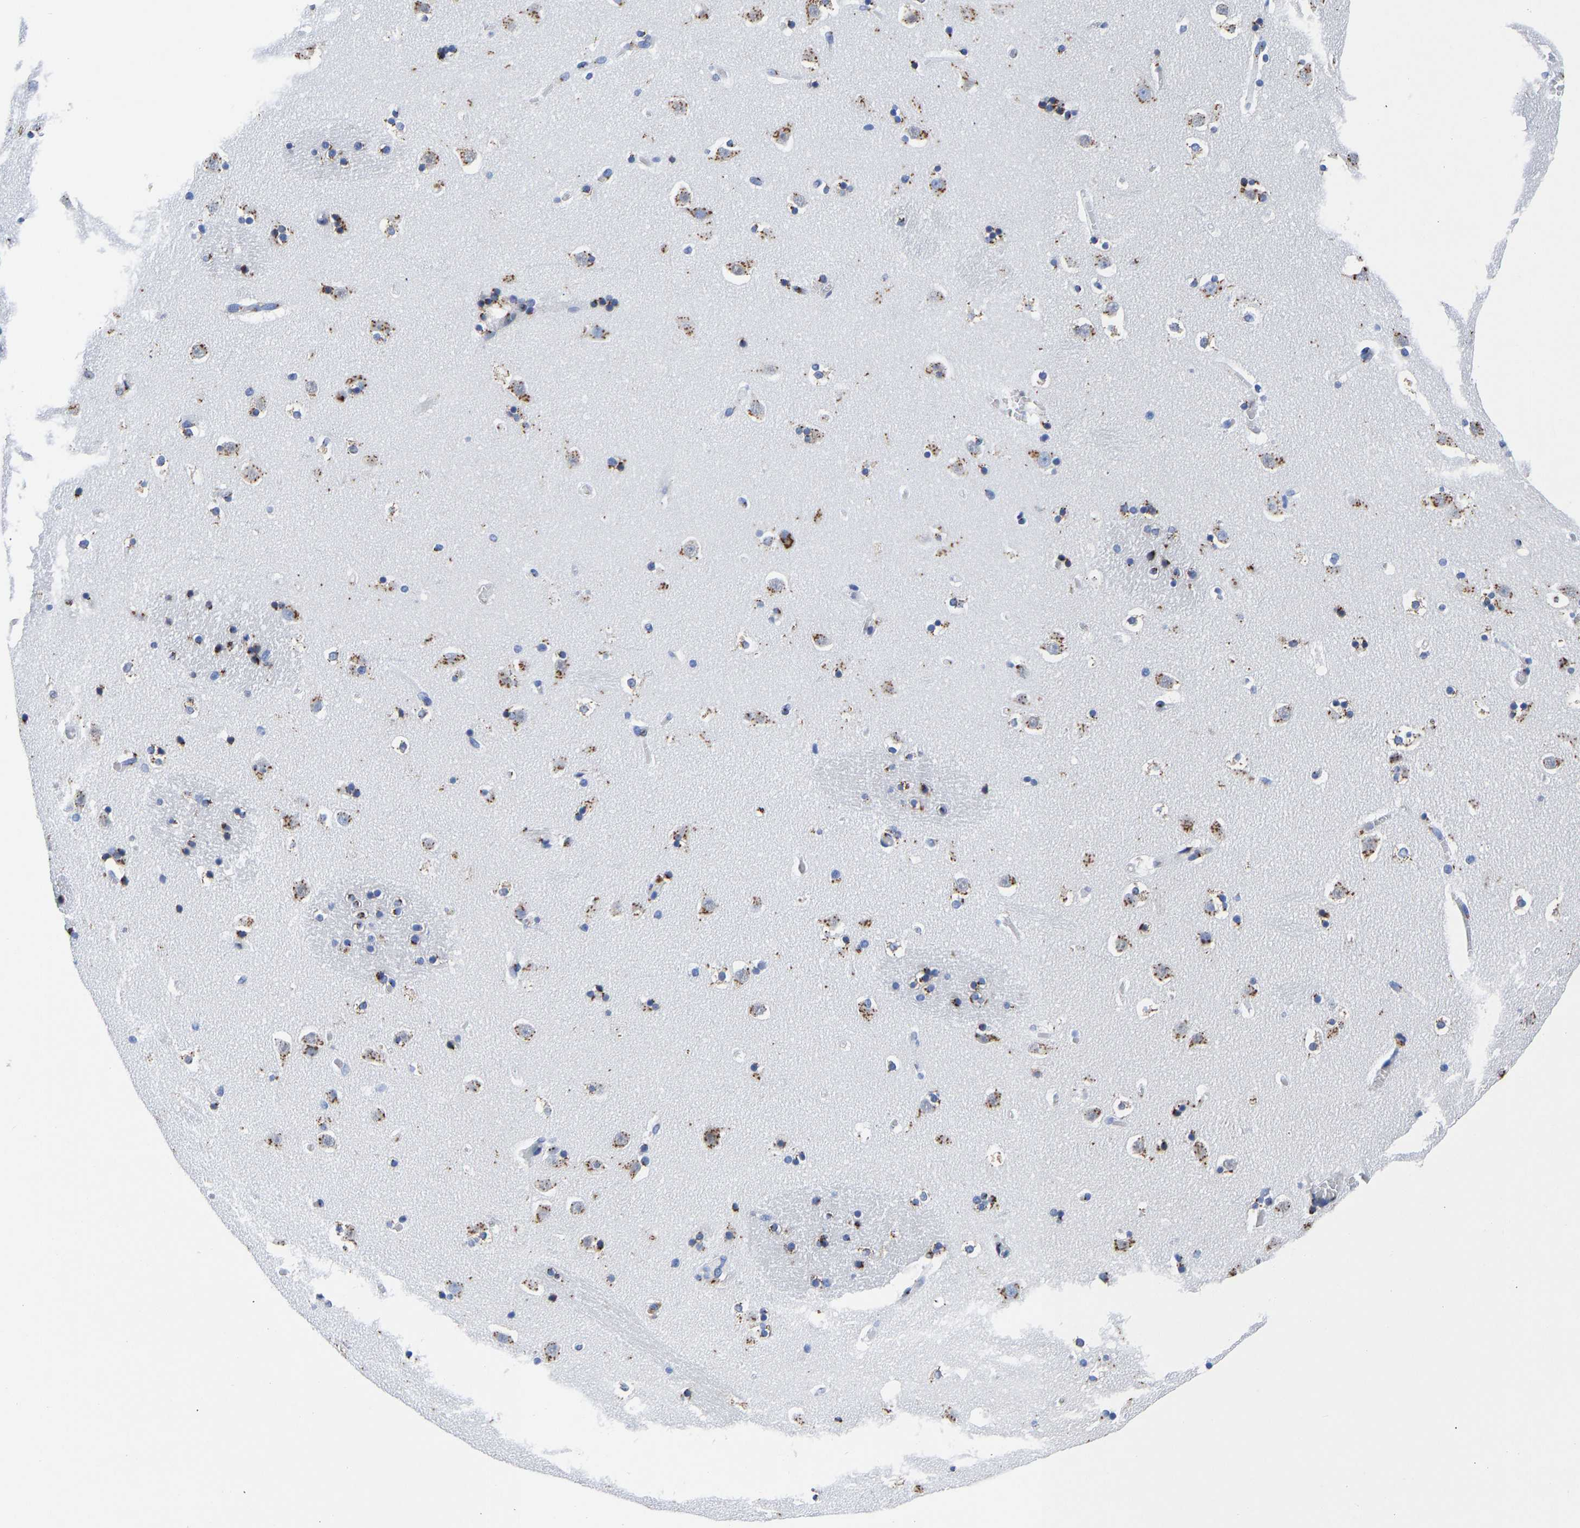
{"staining": {"intensity": "moderate", "quantity": ">75%", "location": "cytoplasmic/membranous"}, "tissue": "caudate", "cell_type": "Glial cells", "image_type": "normal", "snomed": [{"axis": "morphology", "description": "Normal tissue, NOS"}, {"axis": "topography", "description": "Lateral ventricle wall"}], "caption": "IHC of normal human caudate reveals medium levels of moderate cytoplasmic/membranous positivity in about >75% of glial cells.", "gene": "TMEM87A", "patient": {"sex": "male", "age": 45}}